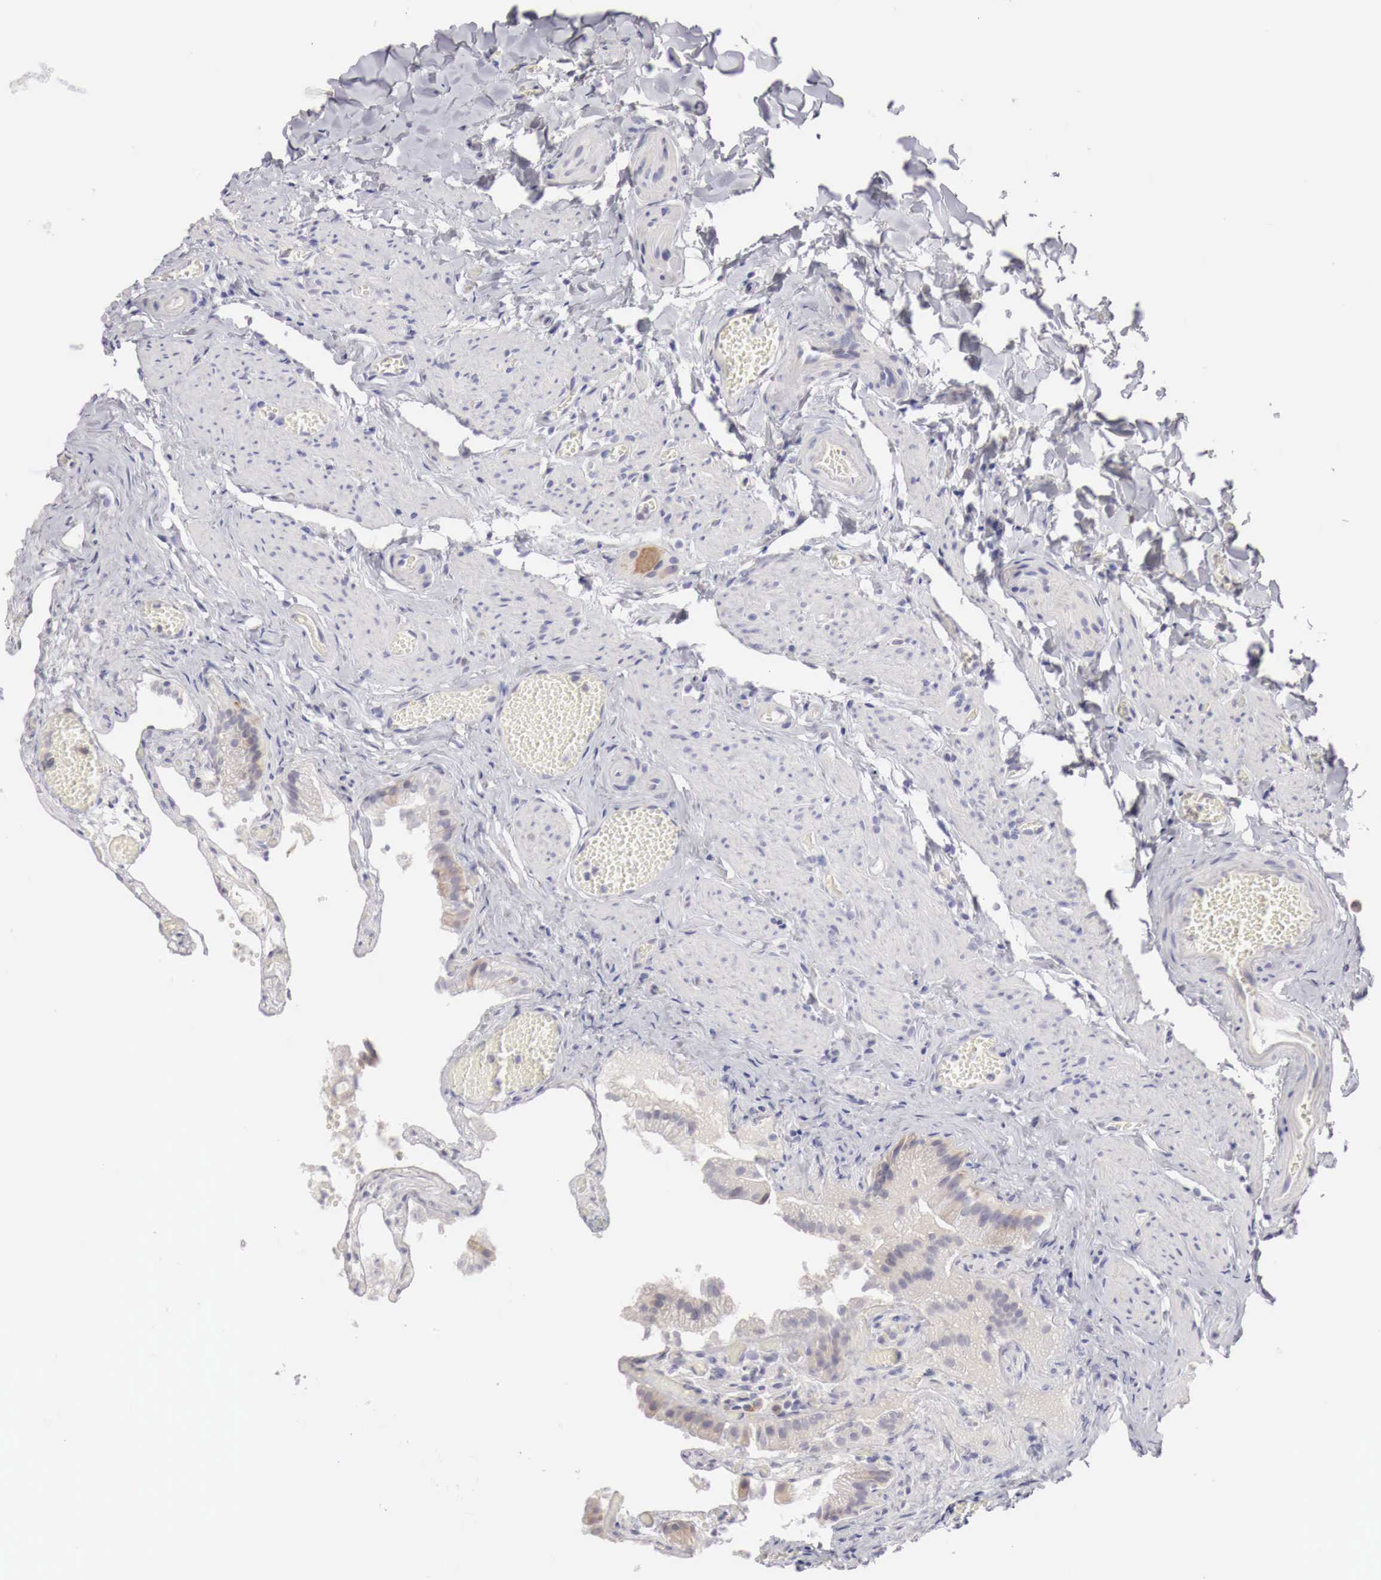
{"staining": {"intensity": "weak", "quantity": ">75%", "location": "cytoplasmic/membranous"}, "tissue": "gallbladder", "cell_type": "Glandular cells", "image_type": "normal", "snomed": [{"axis": "morphology", "description": "Normal tissue, NOS"}, {"axis": "topography", "description": "Gallbladder"}], "caption": "This is a photomicrograph of immunohistochemistry (IHC) staining of benign gallbladder, which shows weak staining in the cytoplasmic/membranous of glandular cells.", "gene": "NSDHL", "patient": {"sex": "female", "age": 44}}